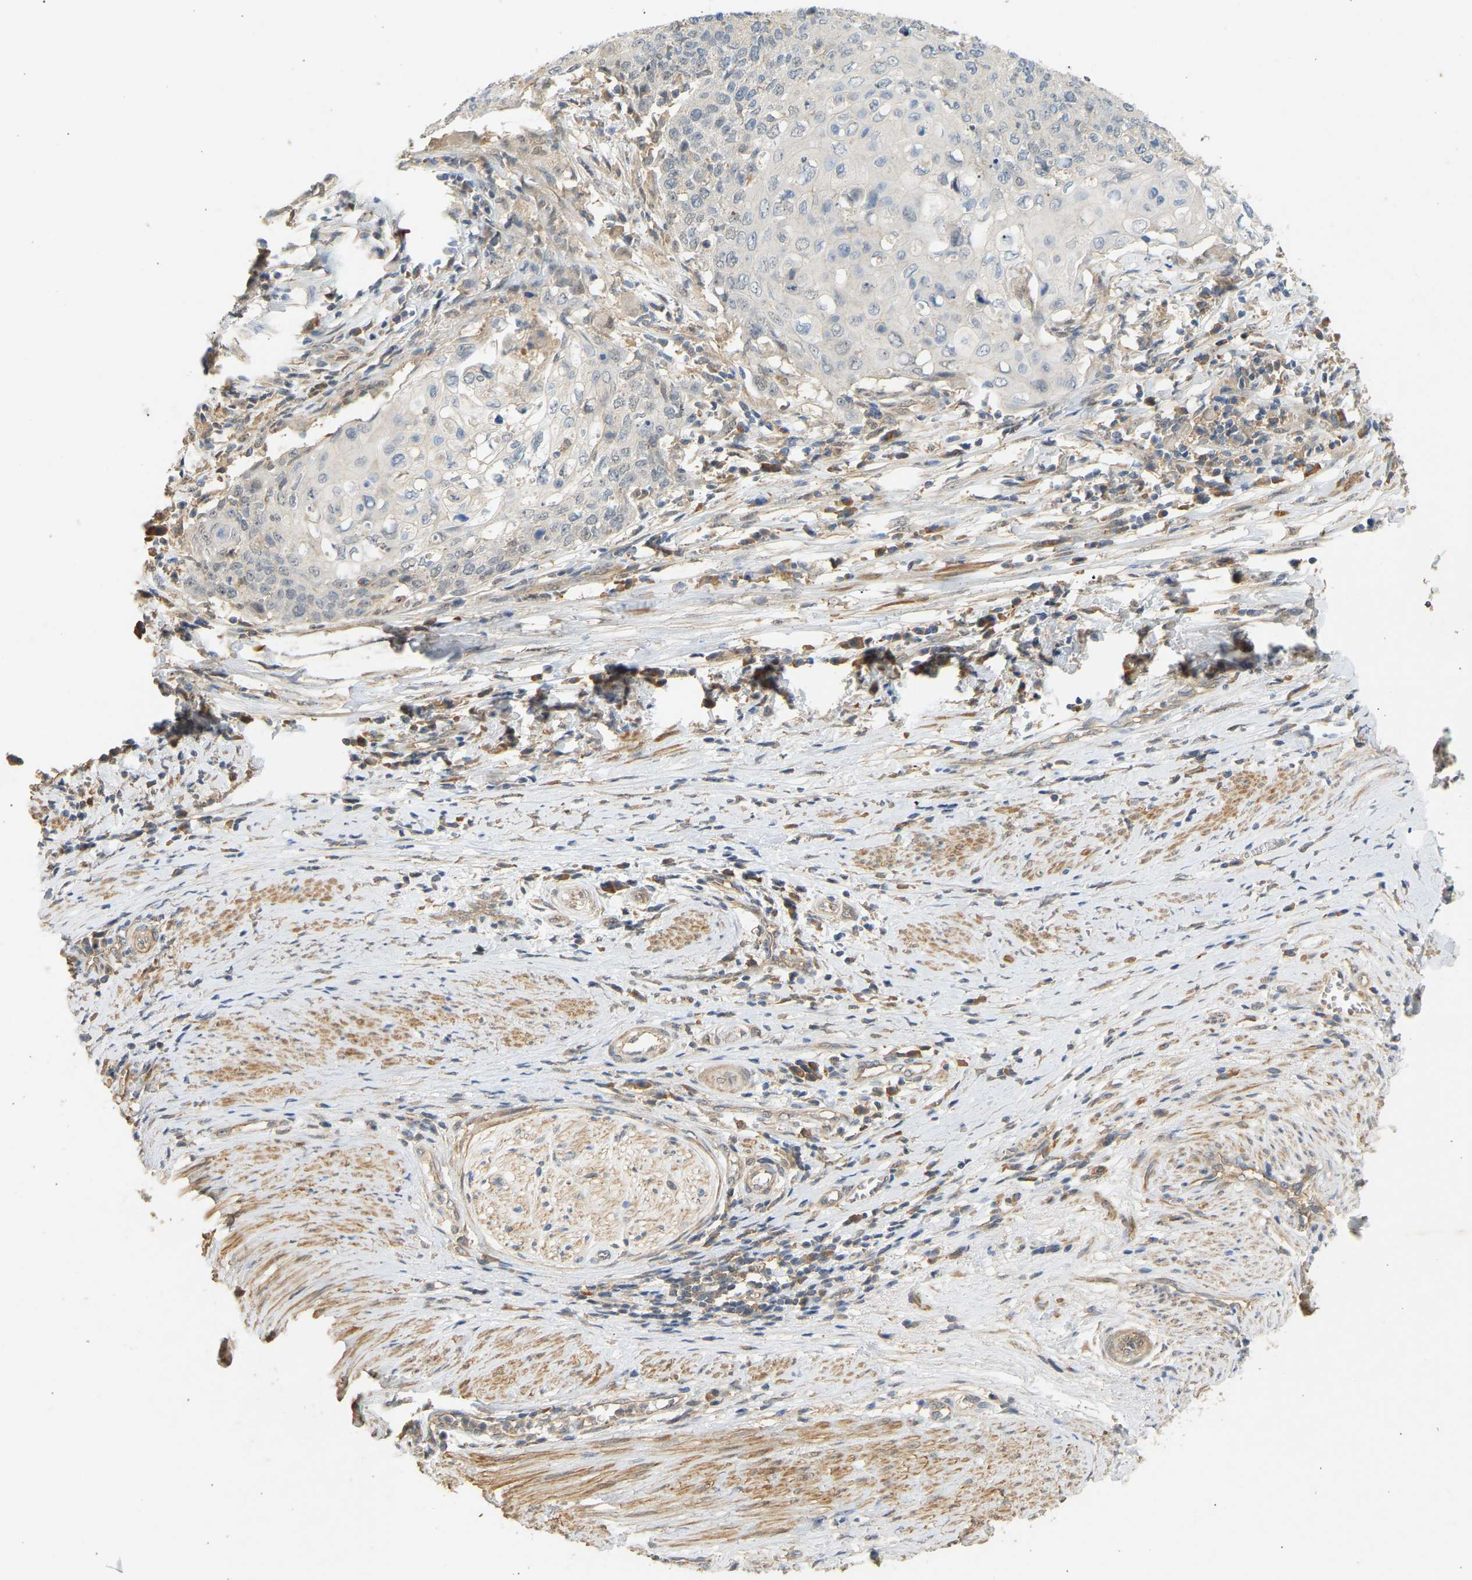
{"staining": {"intensity": "negative", "quantity": "none", "location": "none"}, "tissue": "cervical cancer", "cell_type": "Tumor cells", "image_type": "cancer", "snomed": [{"axis": "morphology", "description": "Squamous cell carcinoma, NOS"}, {"axis": "topography", "description": "Cervix"}], "caption": "Cervical cancer was stained to show a protein in brown. There is no significant expression in tumor cells. (Stains: DAB IHC with hematoxylin counter stain, Microscopy: brightfield microscopy at high magnification).", "gene": "RGL1", "patient": {"sex": "female", "age": 39}}